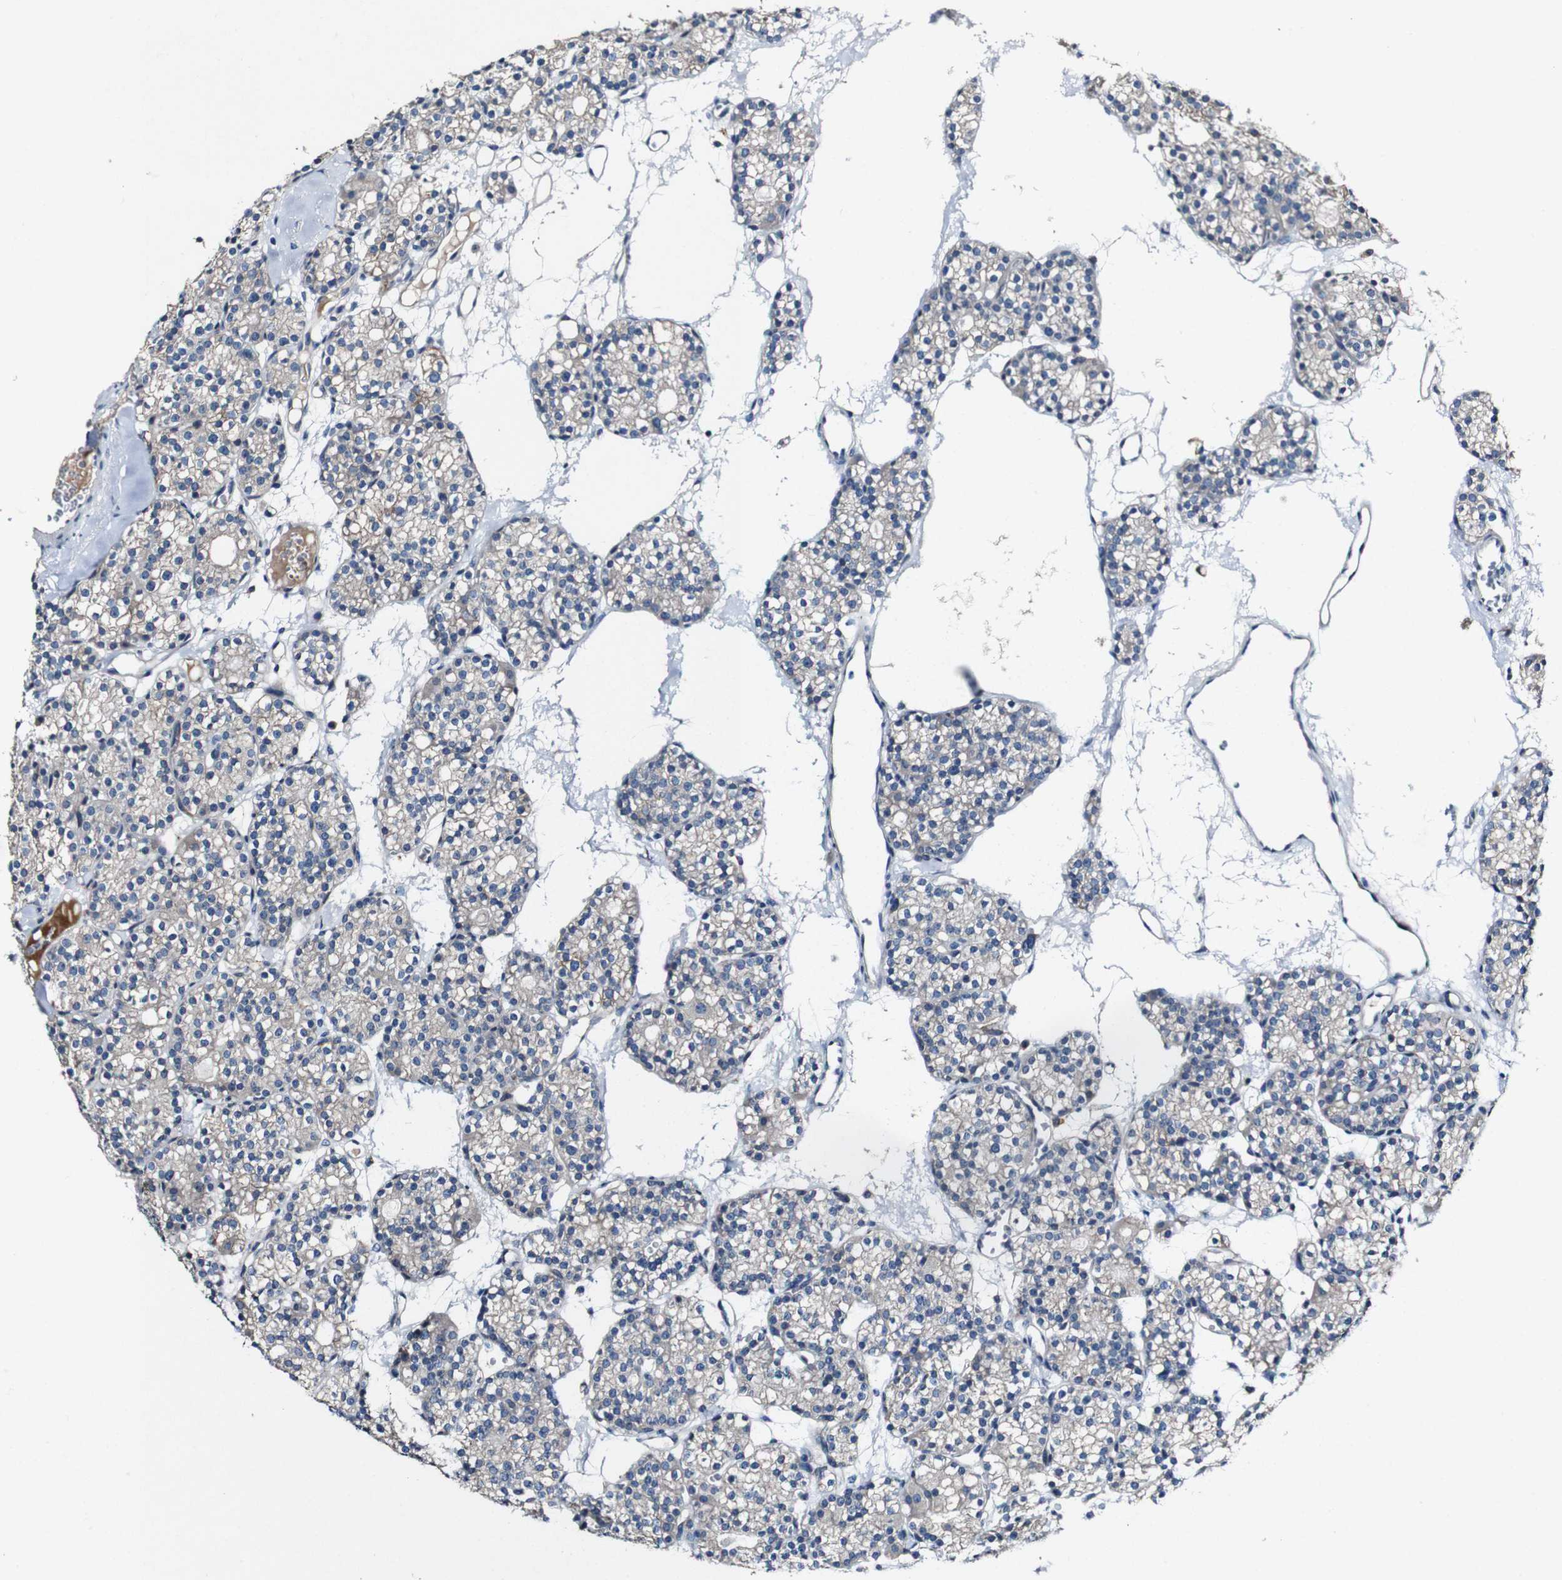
{"staining": {"intensity": "moderate", "quantity": "25%-75%", "location": "cytoplasmic/membranous"}, "tissue": "parathyroid gland", "cell_type": "Glandular cells", "image_type": "normal", "snomed": [{"axis": "morphology", "description": "Normal tissue, NOS"}, {"axis": "topography", "description": "Parathyroid gland"}], "caption": "Immunohistochemical staining of normal human parathyroid gland exhibits medium levels of moderate cytoplasmic/membranous expression in about 25%-75% of glandular cells.", "gene": "GRAMD1A", "patient": {"sex": "female", "age": 64}}